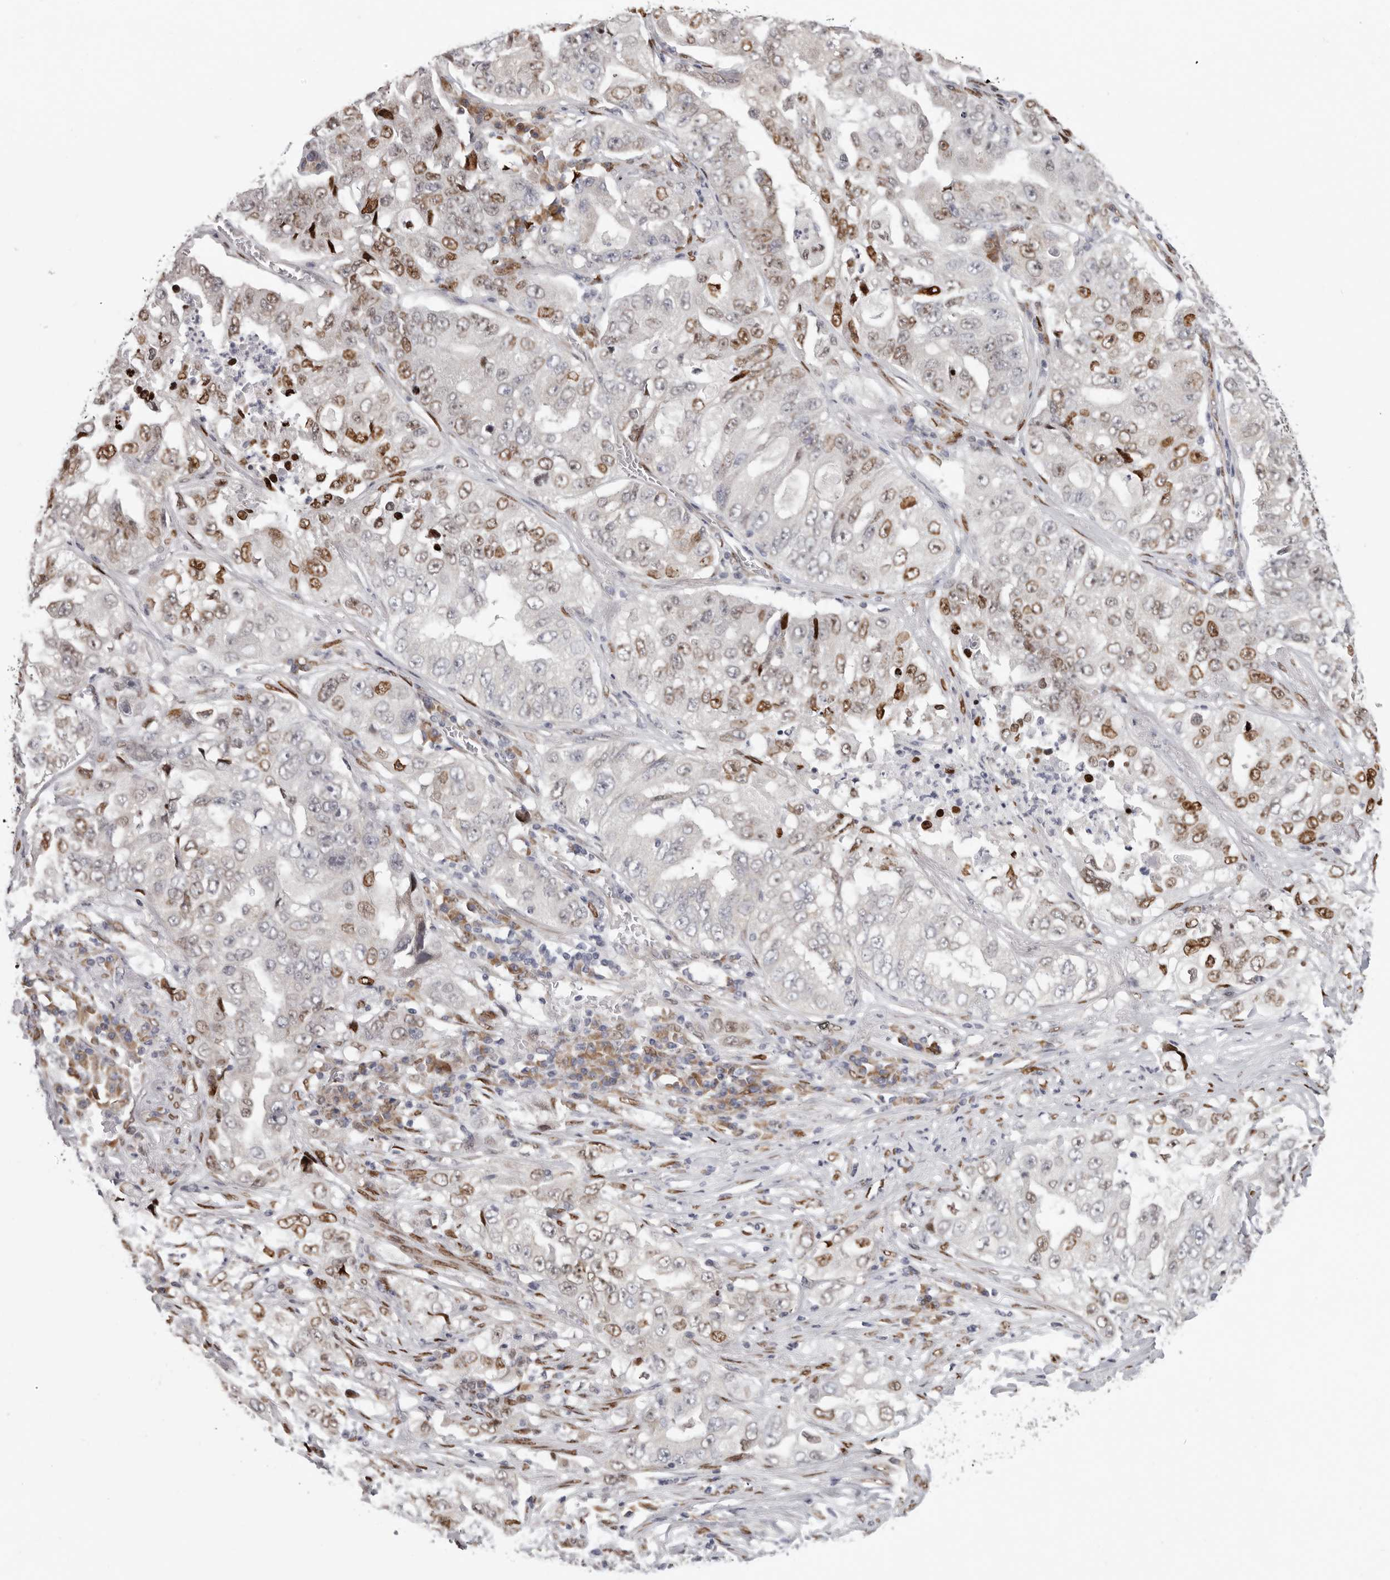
{"staining": {"intensity": "moderate", "quantity": "25%-75%", "location": "nuclear"}, "tissue": "lung cancer", "cell_type": "Tumor cells", "image_type": "cancer", "snomed": [{"axis": "morphology", "description": "Adenocarcinoma, NOS"}, {"axis": "topography", "description": "Lung"}], "caption": "Lung cancer stained with a brown dye demonstrates moderate nuclear positive expression in about 25%-75% of tumor cells.", "gene": "SRP19", "patient": {"sex": "female", "age": 51}}